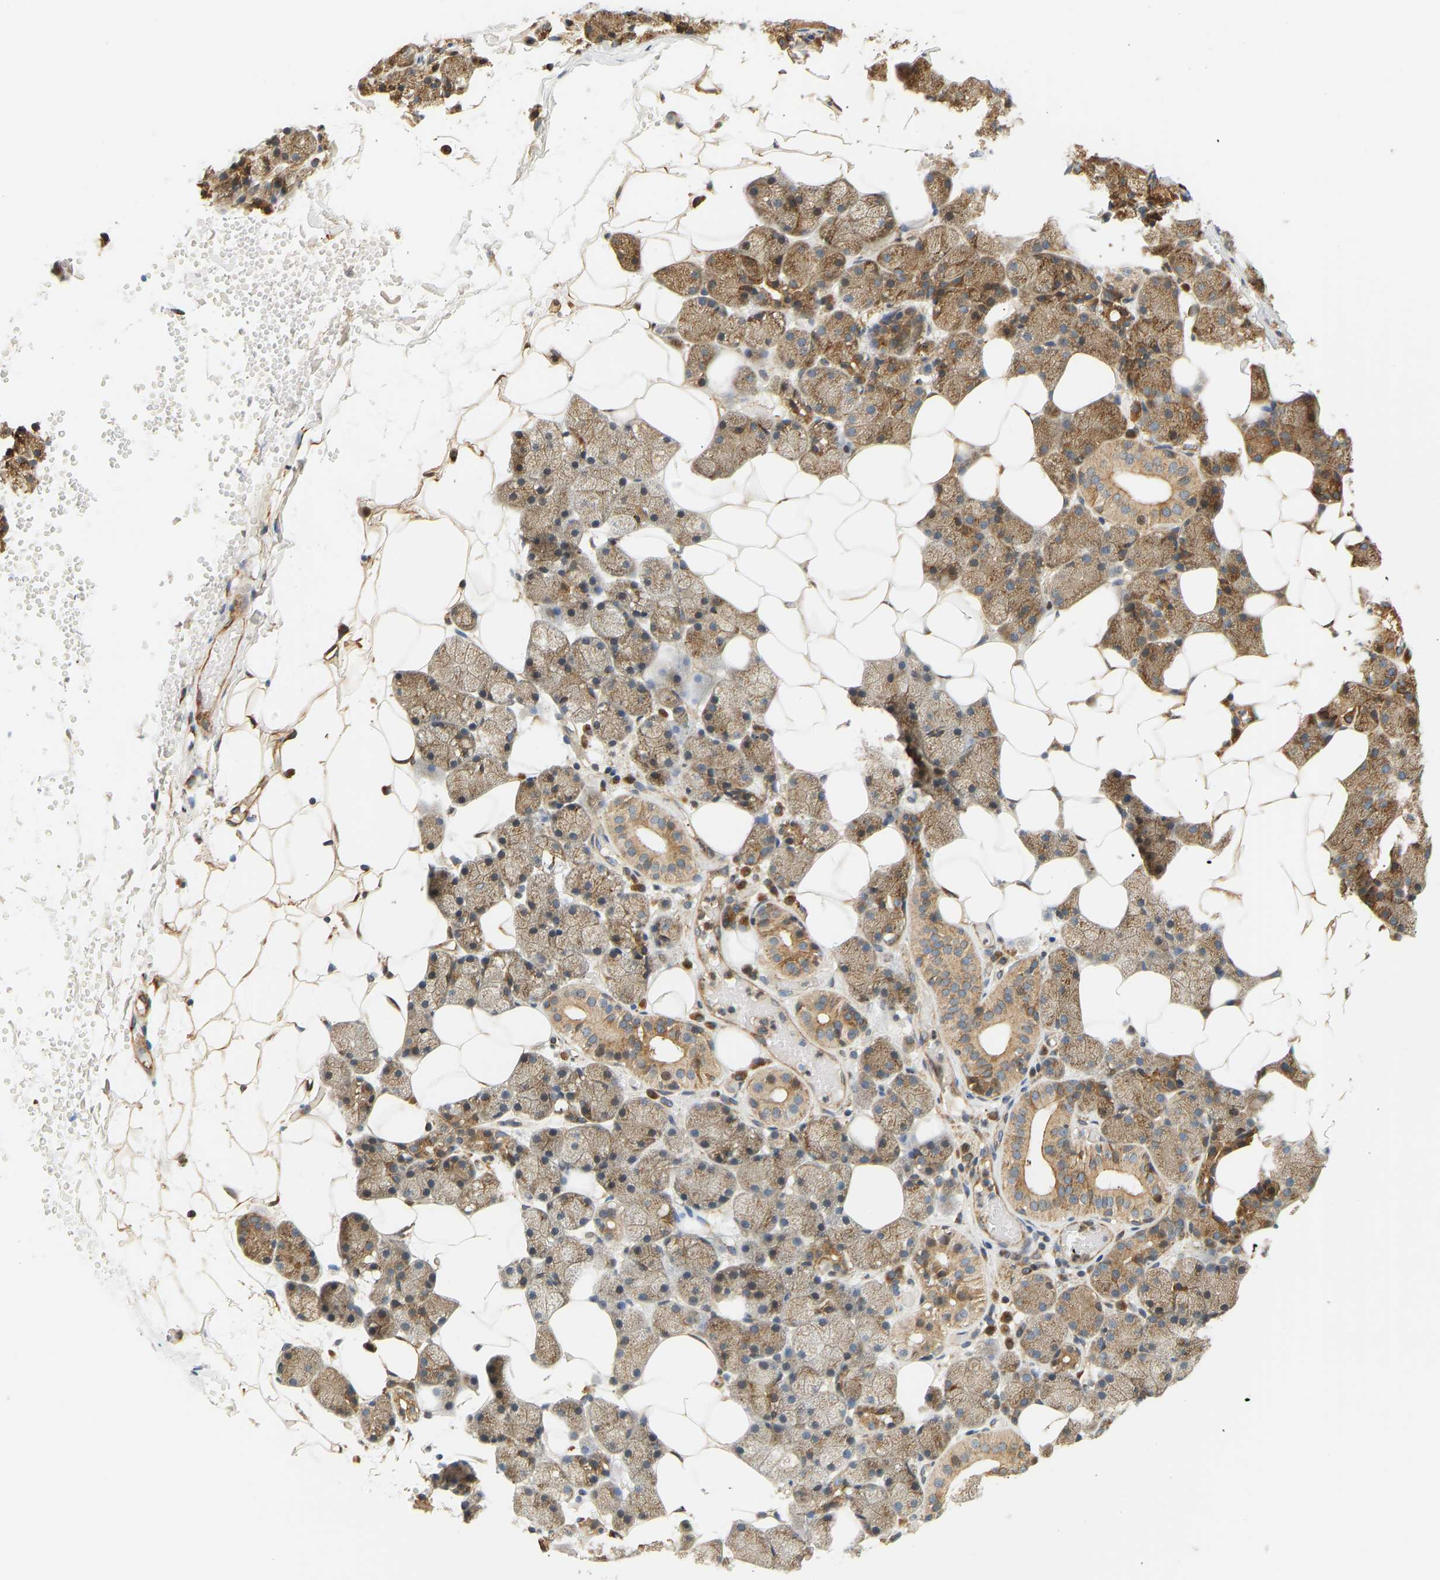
{"staining": {"intensity": "moderate", "quantity": "25%-75%", "location": "cytoplasmic/membranous"}, "tissue": "salivary gland", "cell_type": "Glandular cells", "image_type": "normal", "snomed": [{"axis": "morphology", "description": "Normal tissue, NOS"}, {"axis": "topography", "description": "Salivary gland"}], "caption": "Immunohistochemistry histopathology image of unremarkable salivary gland: human salivary gland stained using immunohistochemistry (IHC) demonstrates medium levels of moderate protein expression localized specifically in the cytoplasmic/membranous of glandular cells, appearing as a cytoplasmic/membranous brown color.", "gene": "CEP57", "patient": {"sex": "female", "age": 33}}